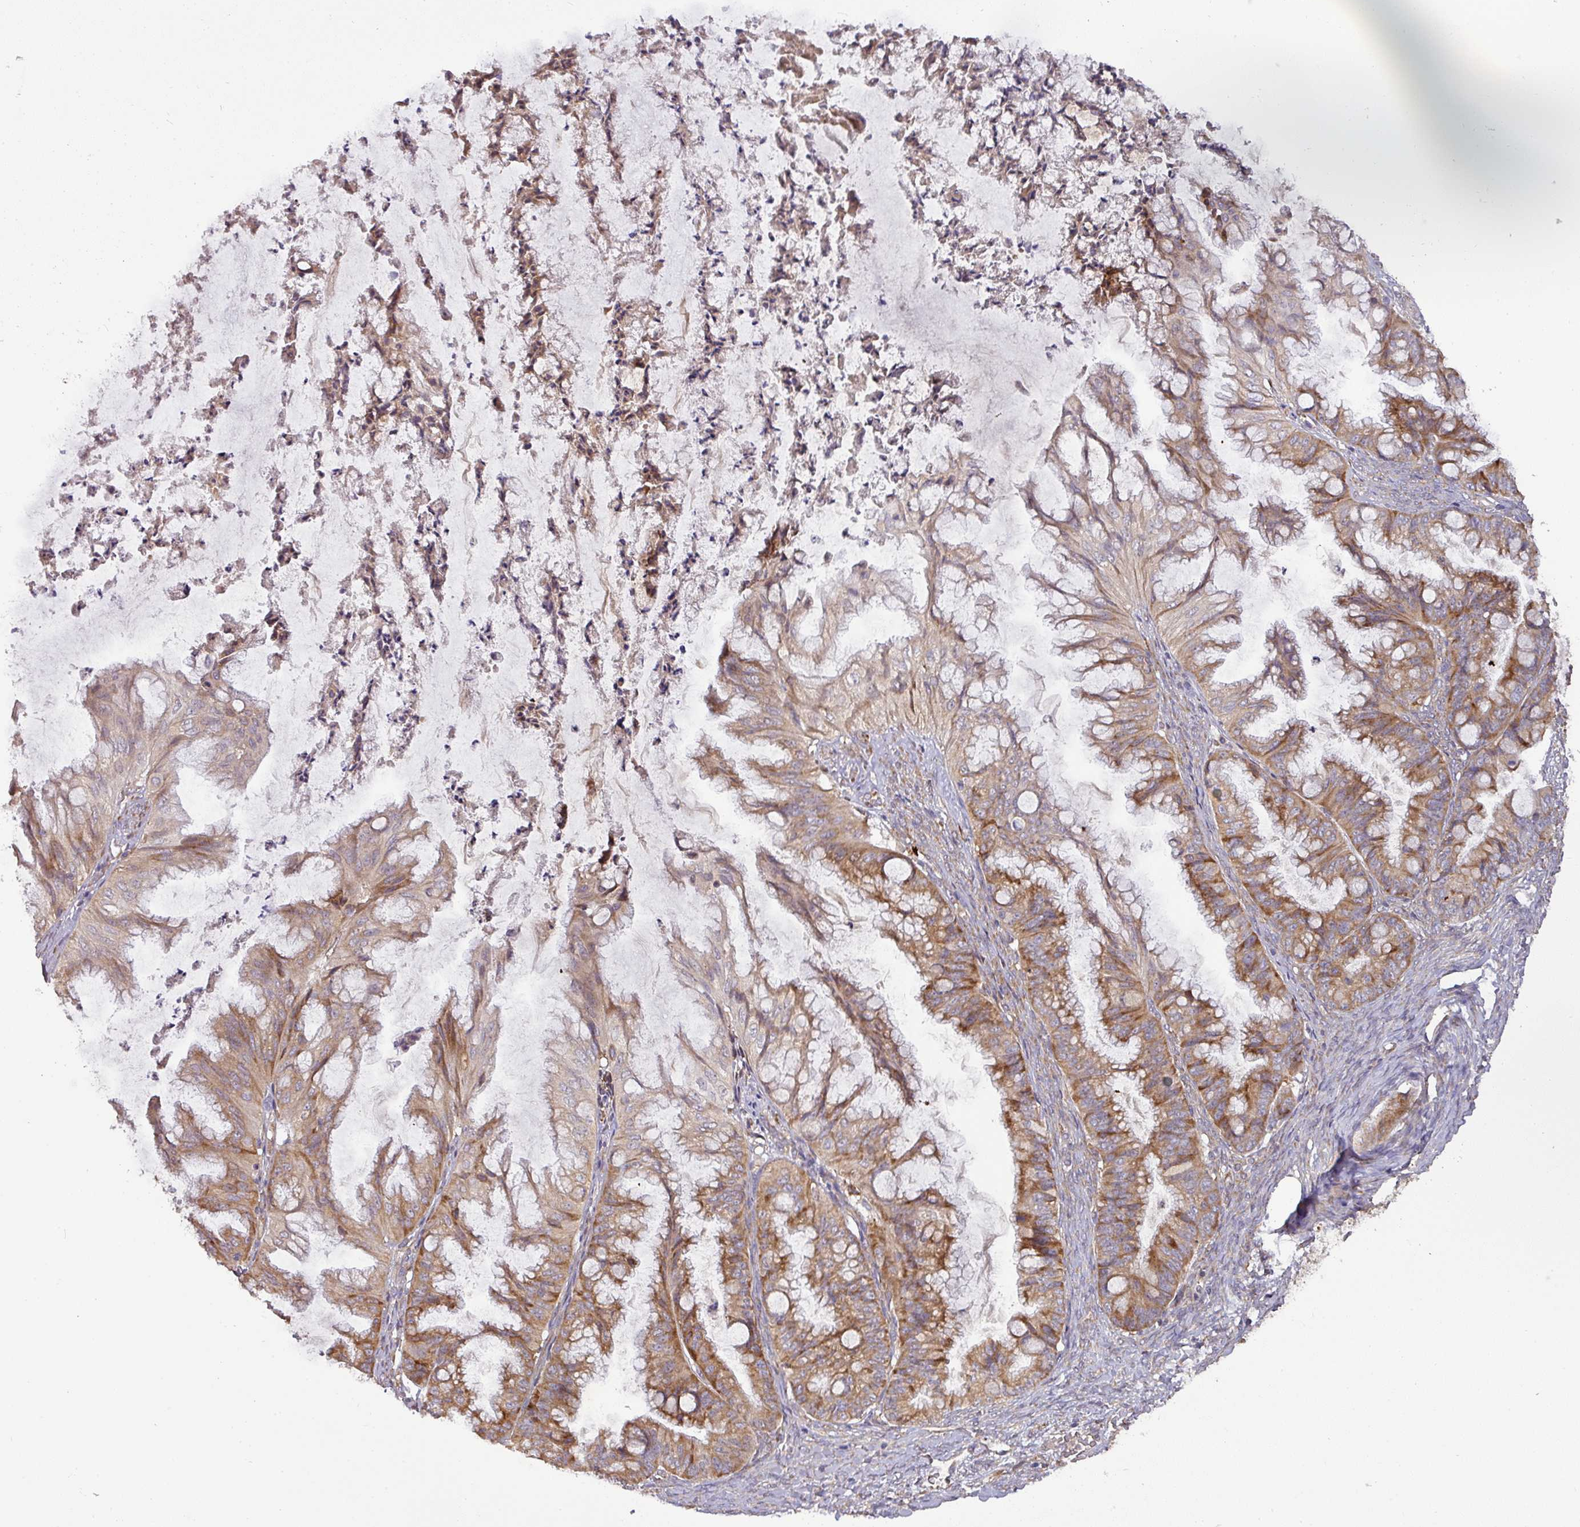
{"staining": {"intensity": "moderate", "quantity": ">75%", "location": "cytoplasmic/membranous"}, "tissue": "ovarian cancer", "cell_type": "Tumor cells", "image_type": "cancer", "snomed": [{"axis": "morphology", "description": "Cystadenocarcinoma, mucinous, NOS"}, {"axis": "topography", "description": "Ovary"}], "caption": "Immunohistochemical staining of ovarian cancer (mucinous cystadenocarcinoma) displays medium levels of moderate cytoplasmic/membranous protein expression in approximately >75% of tumor cells.", "gene": "GALP", "patient": {"sex": "female", "age": 35}}